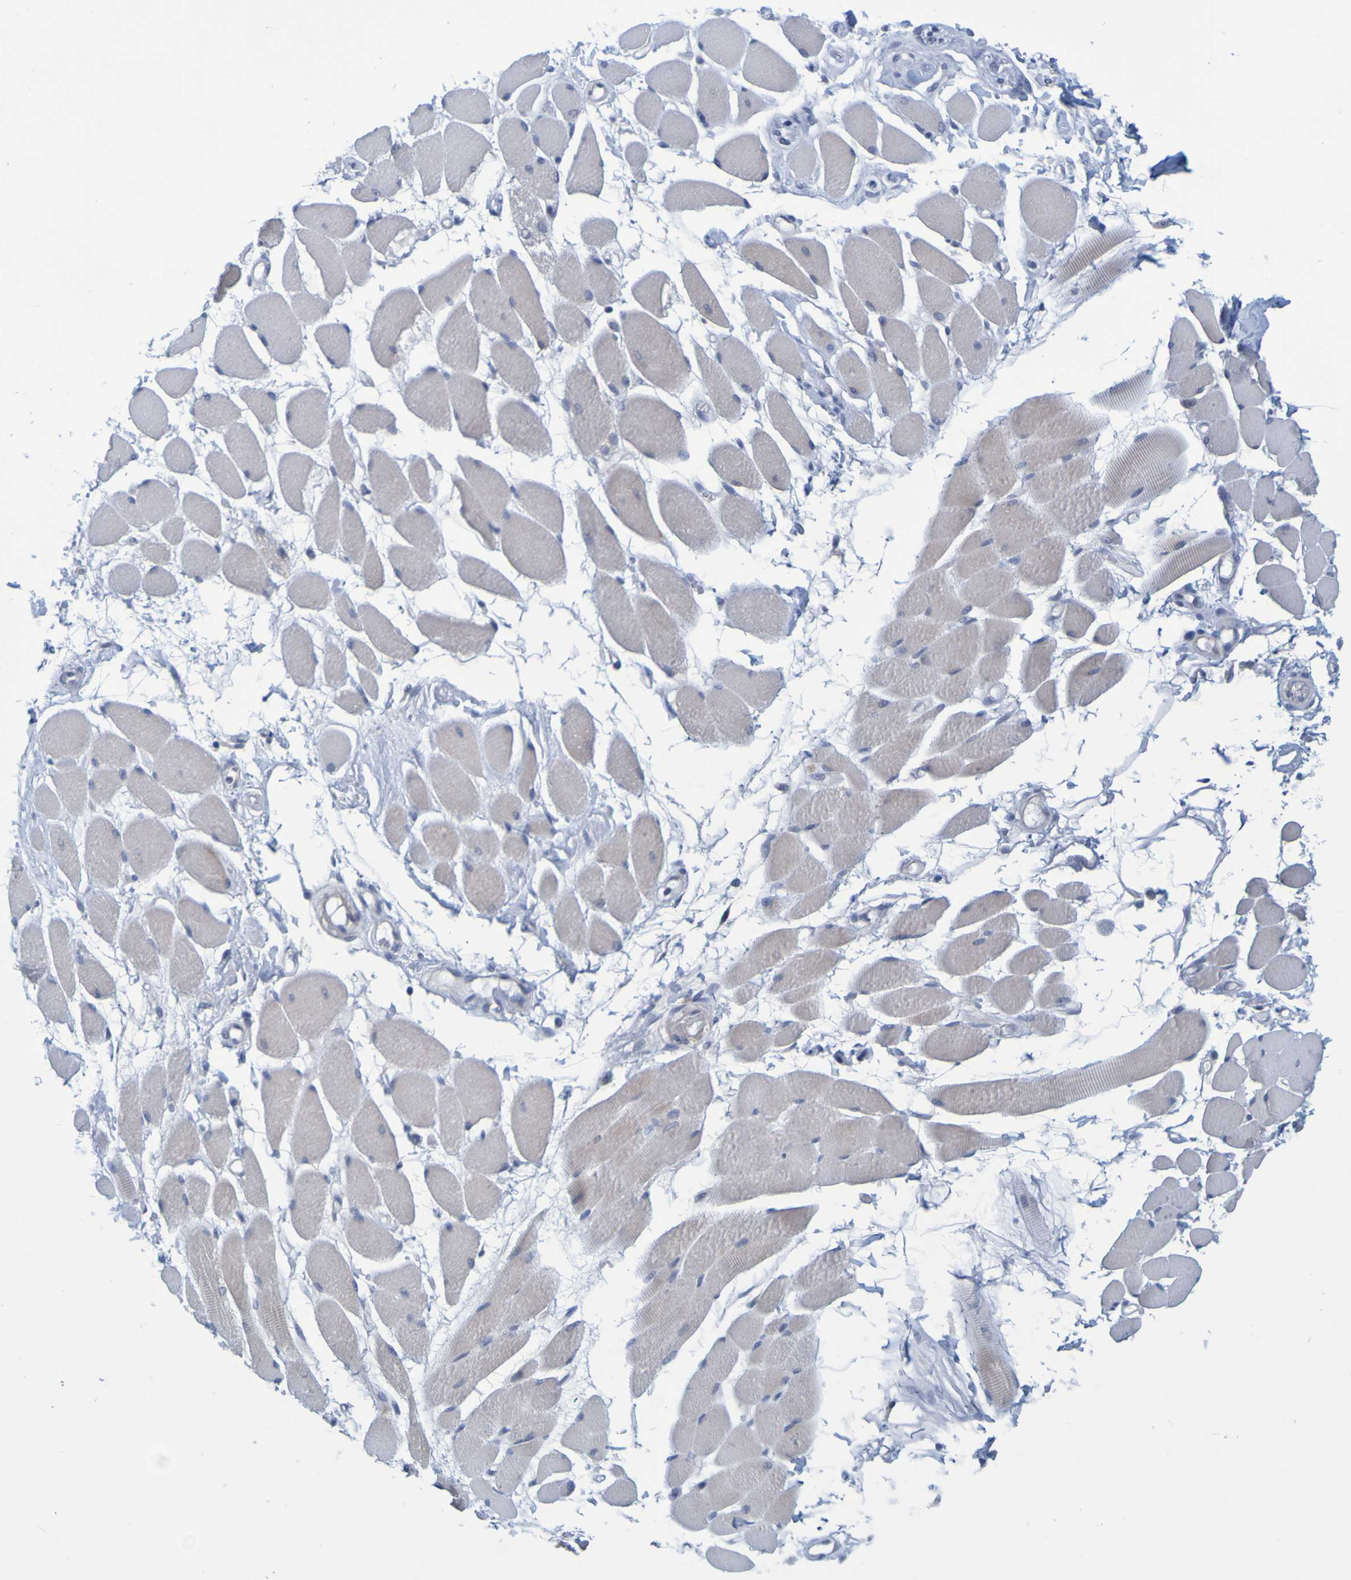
{"staining": {"intensity": "negative", "quantity": "none", "location": "none"}, "tissue": "skeletal muscle", "cell_type": "Myocytes", "image_type": "normal", "snomed": [{"axis": "morphology", "description": "Normal tissue, NOS"}, {"axis": "topography", "description": "Skeletal muscle"}, {"axis": "topography", "description": "Peripheral nerve tissue"}], "caption": "Histopathology image shows no protein staining in myocytes of unremarkable skeletal muscle.", "gene": "ENDOU", "patient": {"sex": "female", "age": 84}}